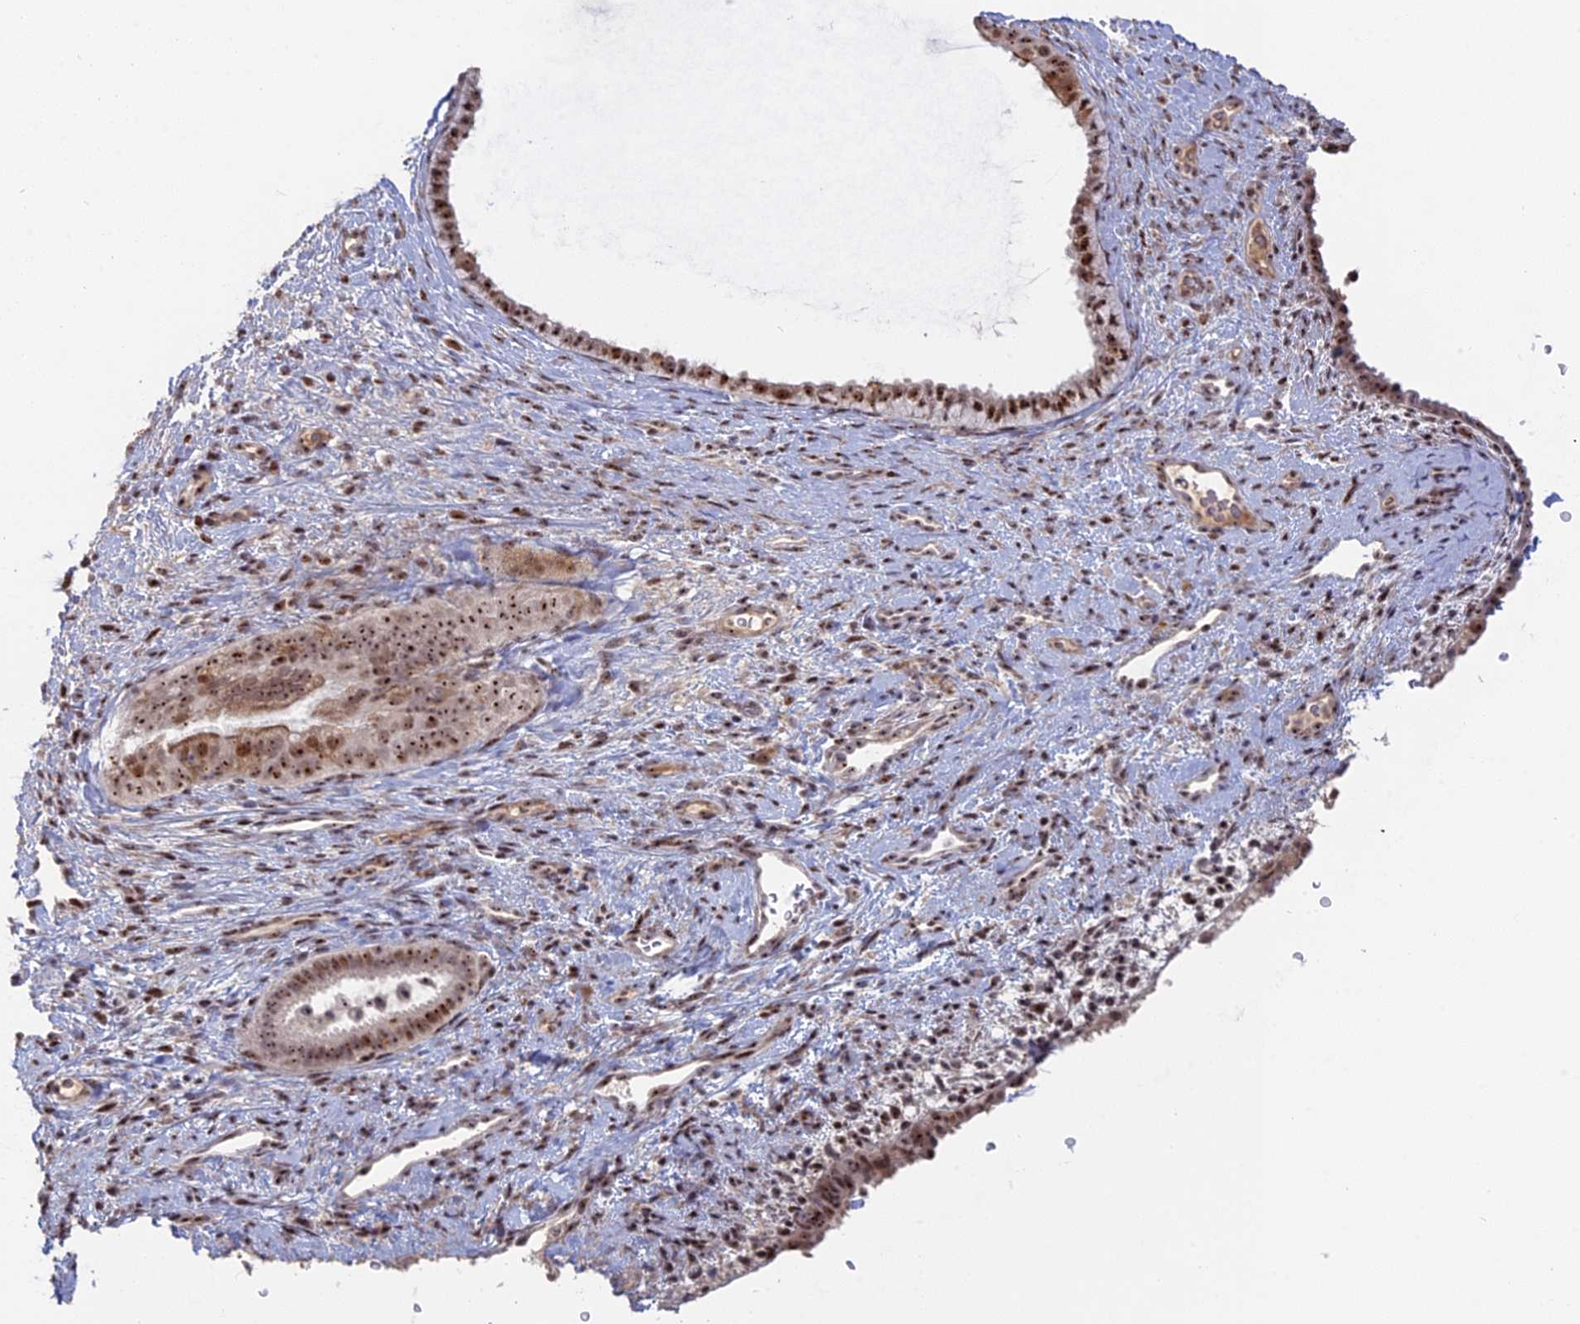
{"staining": {"intensity": "weak", "quantity": "<25%", "location": "cytoplasmic/membranous"}, "tissue": "endometrium", "cell_type": "Cells in endometrial stroma", "image_type": "normal", "snomed": [{"axis": "morphology", "description": "Normal tissue, NOS"}, {"axis": "topography", "description": "Endometrium"}], "caption": "Immunohistochemical staining of normal endometrium displays no significant positivity in cells in endometrial stroma. The staining is performed using DAB brown chromogen with nuclei counter-stained in using hematoxylin.", "gene": "FAM131A", "patient": {"sex": "female", "age": 65}}